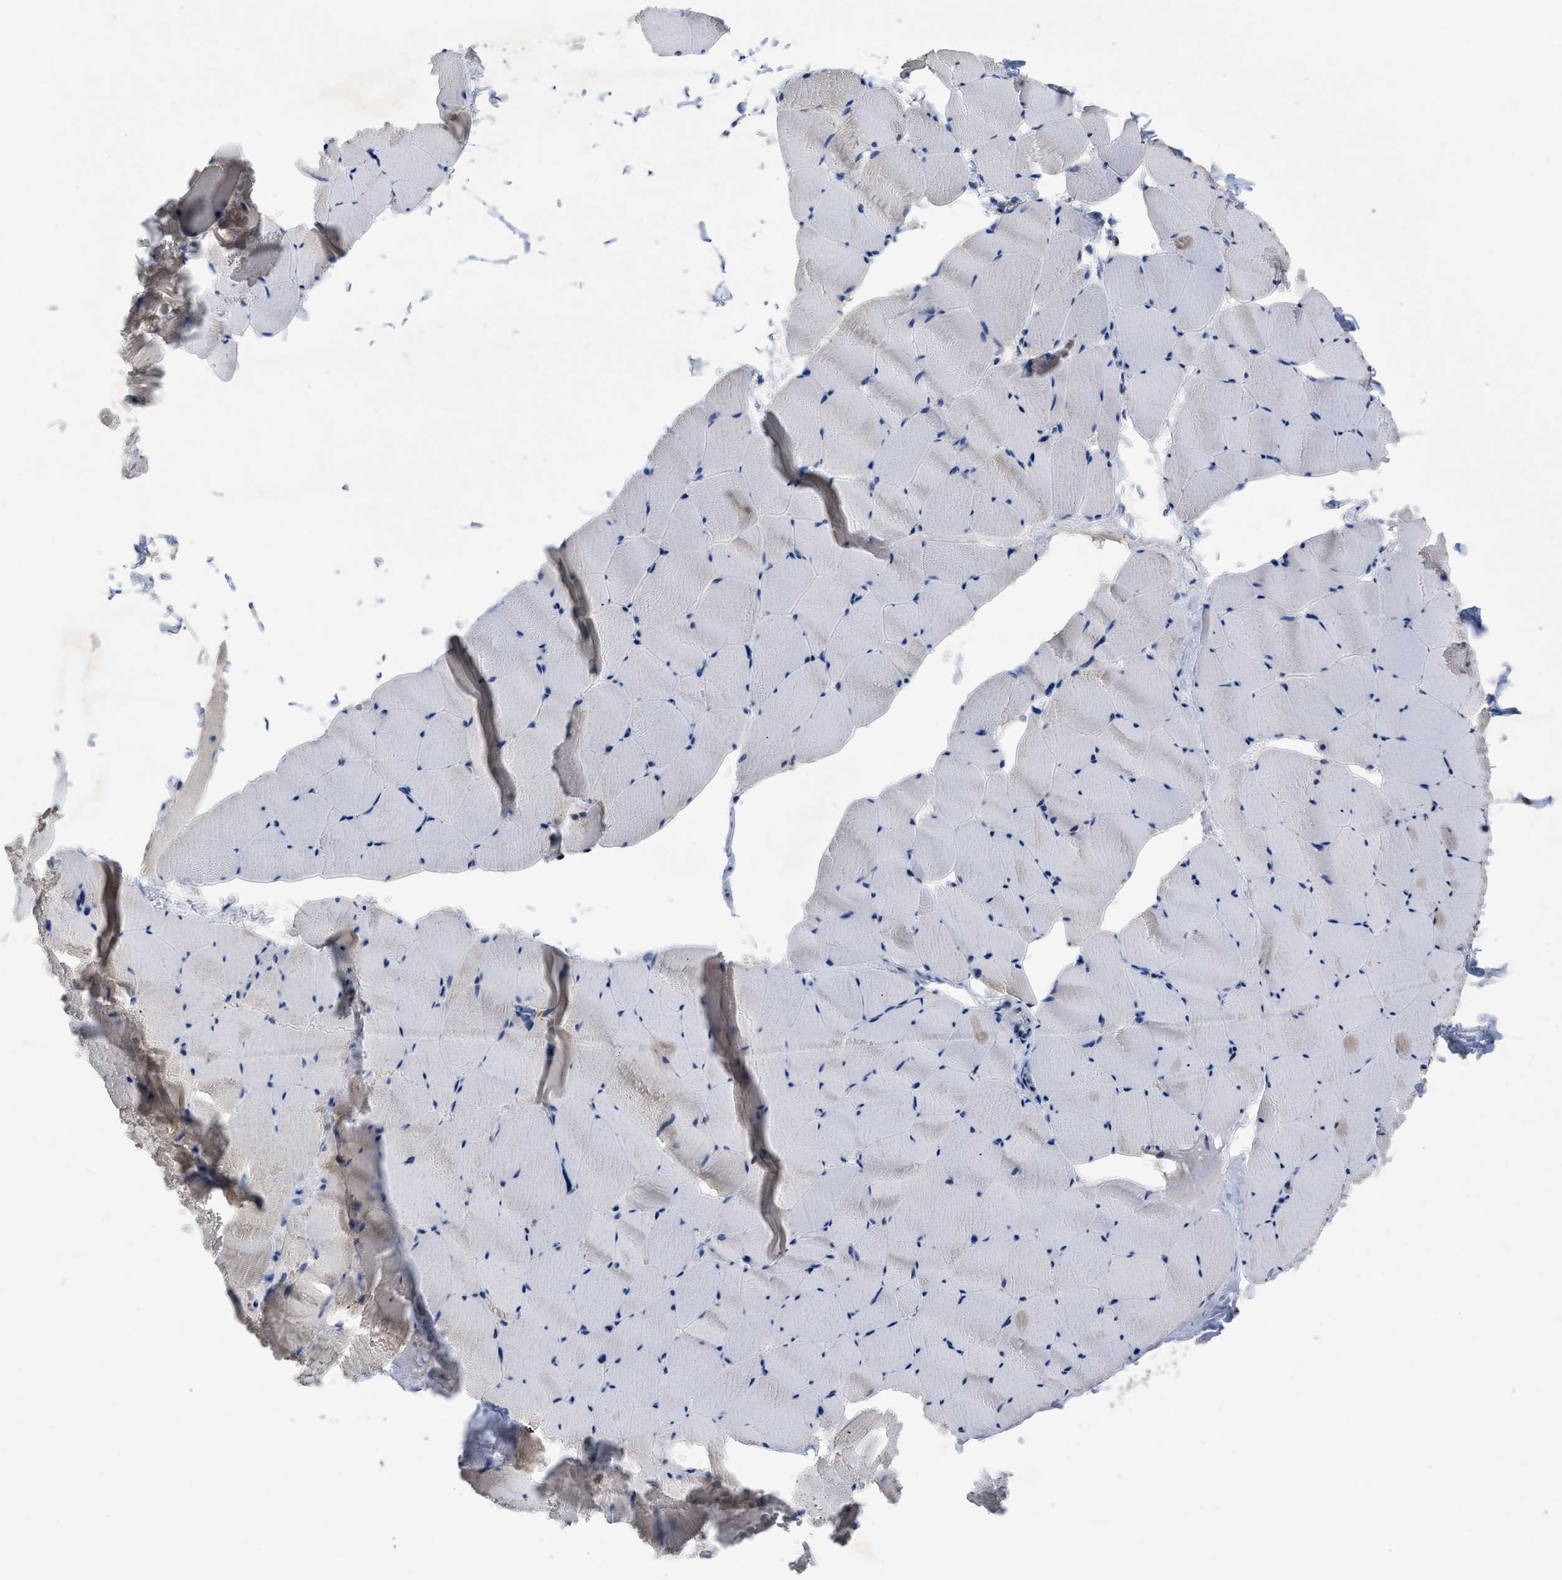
{"staining": {"intensity": "weak", "quantity": "<25%", "location": "cytoplasmic/membranous"}, "tissue": "skeletal muscle", "cell_type": "Myocytes", "image_type": "normal", "snomed": [{"axis": "morphology", "description": "Normal tissue, NOS"}, {"axis": "topography", "description": "Skeletal muscle"}], "caption": "Benign skeletal muscle was stained to show a protein in brown. There is no significant expression in myocytes.", "gene": "TMEM131", "patient": {"sex": "male", "age": 62}}